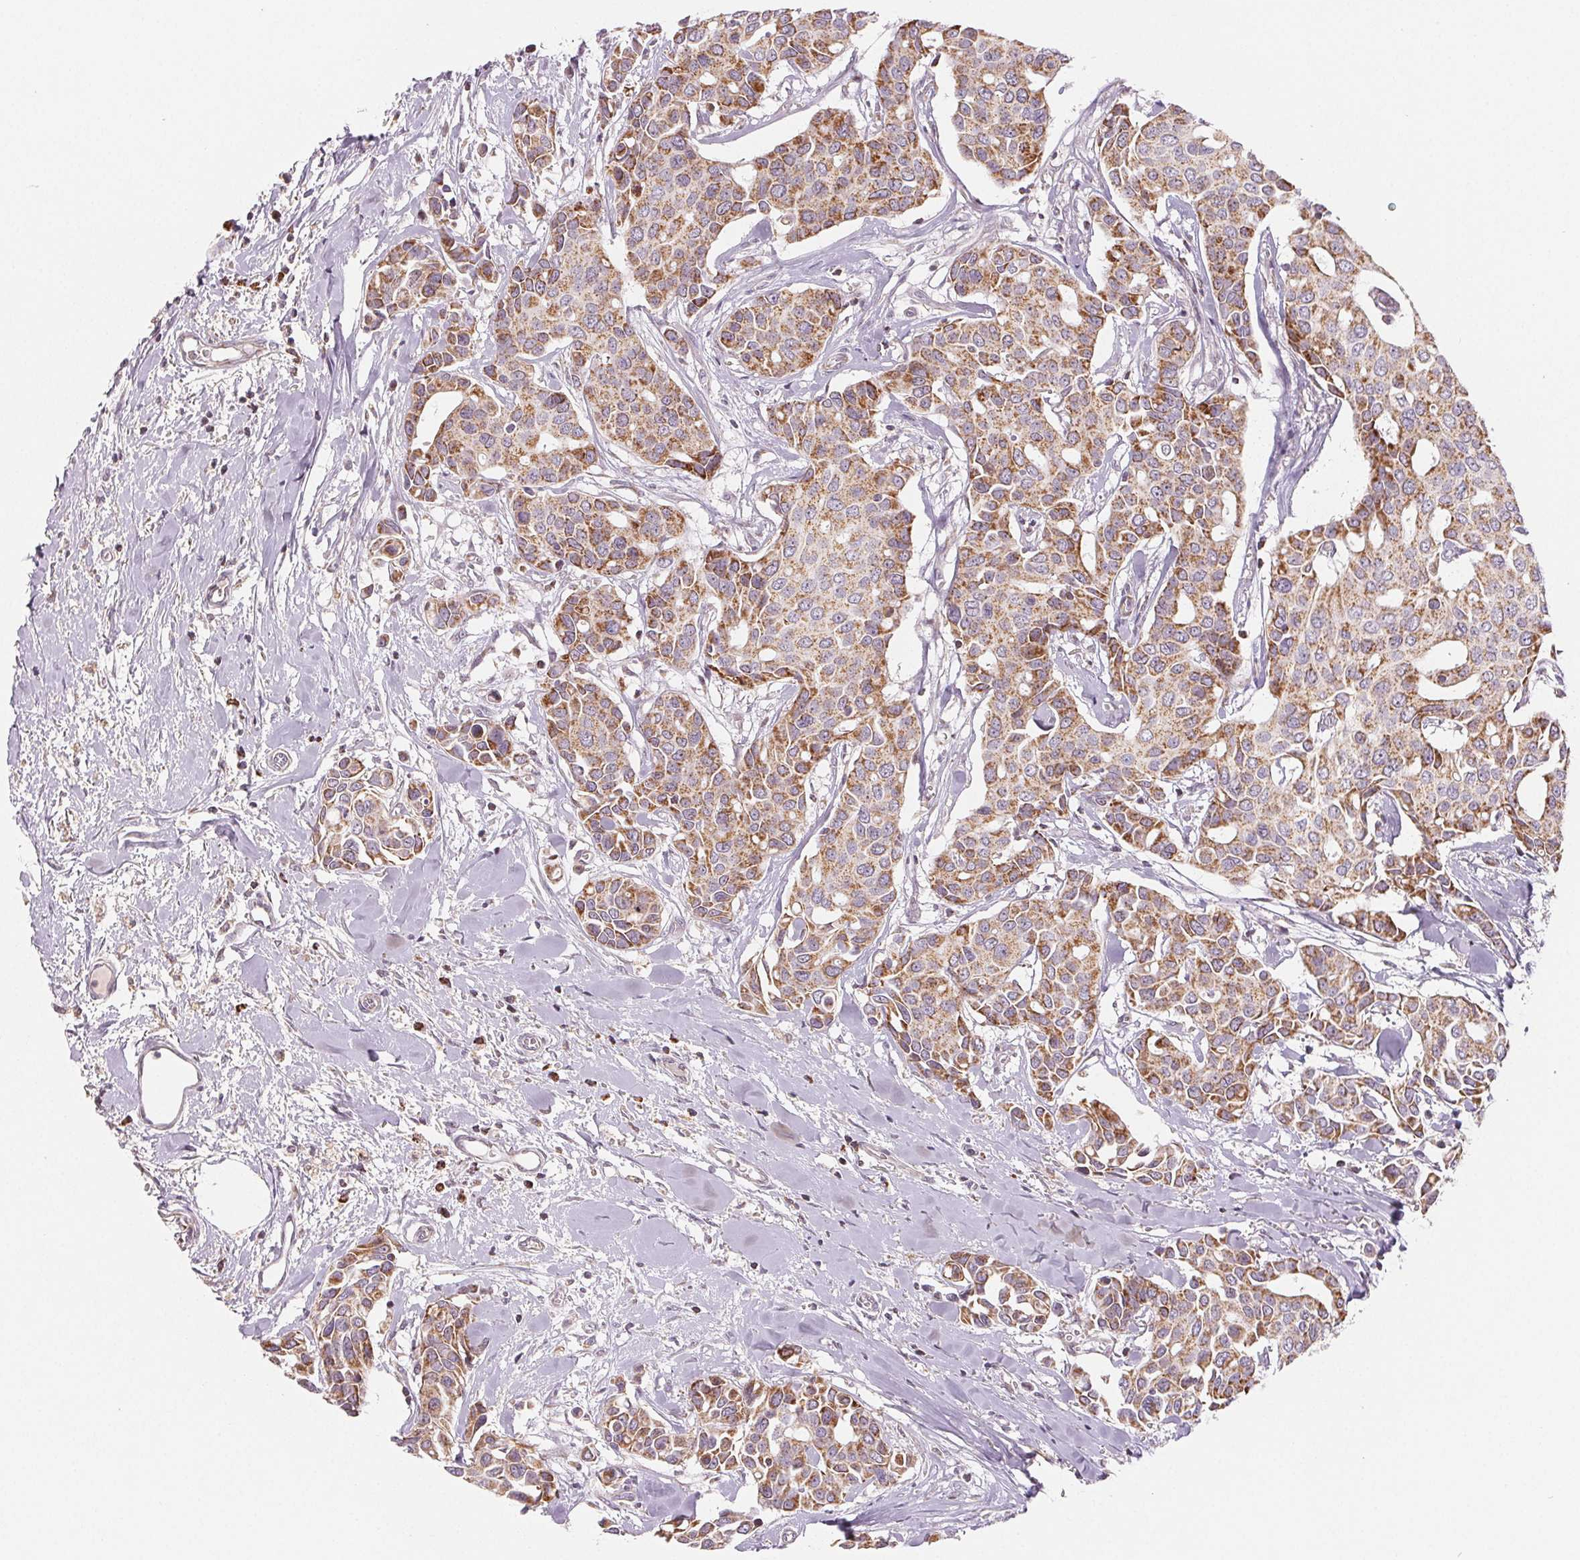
{"staining": {"intensity": "moderate", "quantity": ">75%", "location": "cytoplasmic/membranous"}, "tissue": "breast cancer", "cell_type": "Tumor cells", "image_type": "cancer", "snomed": [{"axis": "morphology", "description": "Duct carcinoma"}, {"axis": "topography", "description": "Breast"}], "caption": "Infiltrating ductal carcinoma (breast) stained with a protein marker exhibits moderate staining in tumor cells.", "gene": "HINT2", "patient": {"sex": "female", "age": 54}}